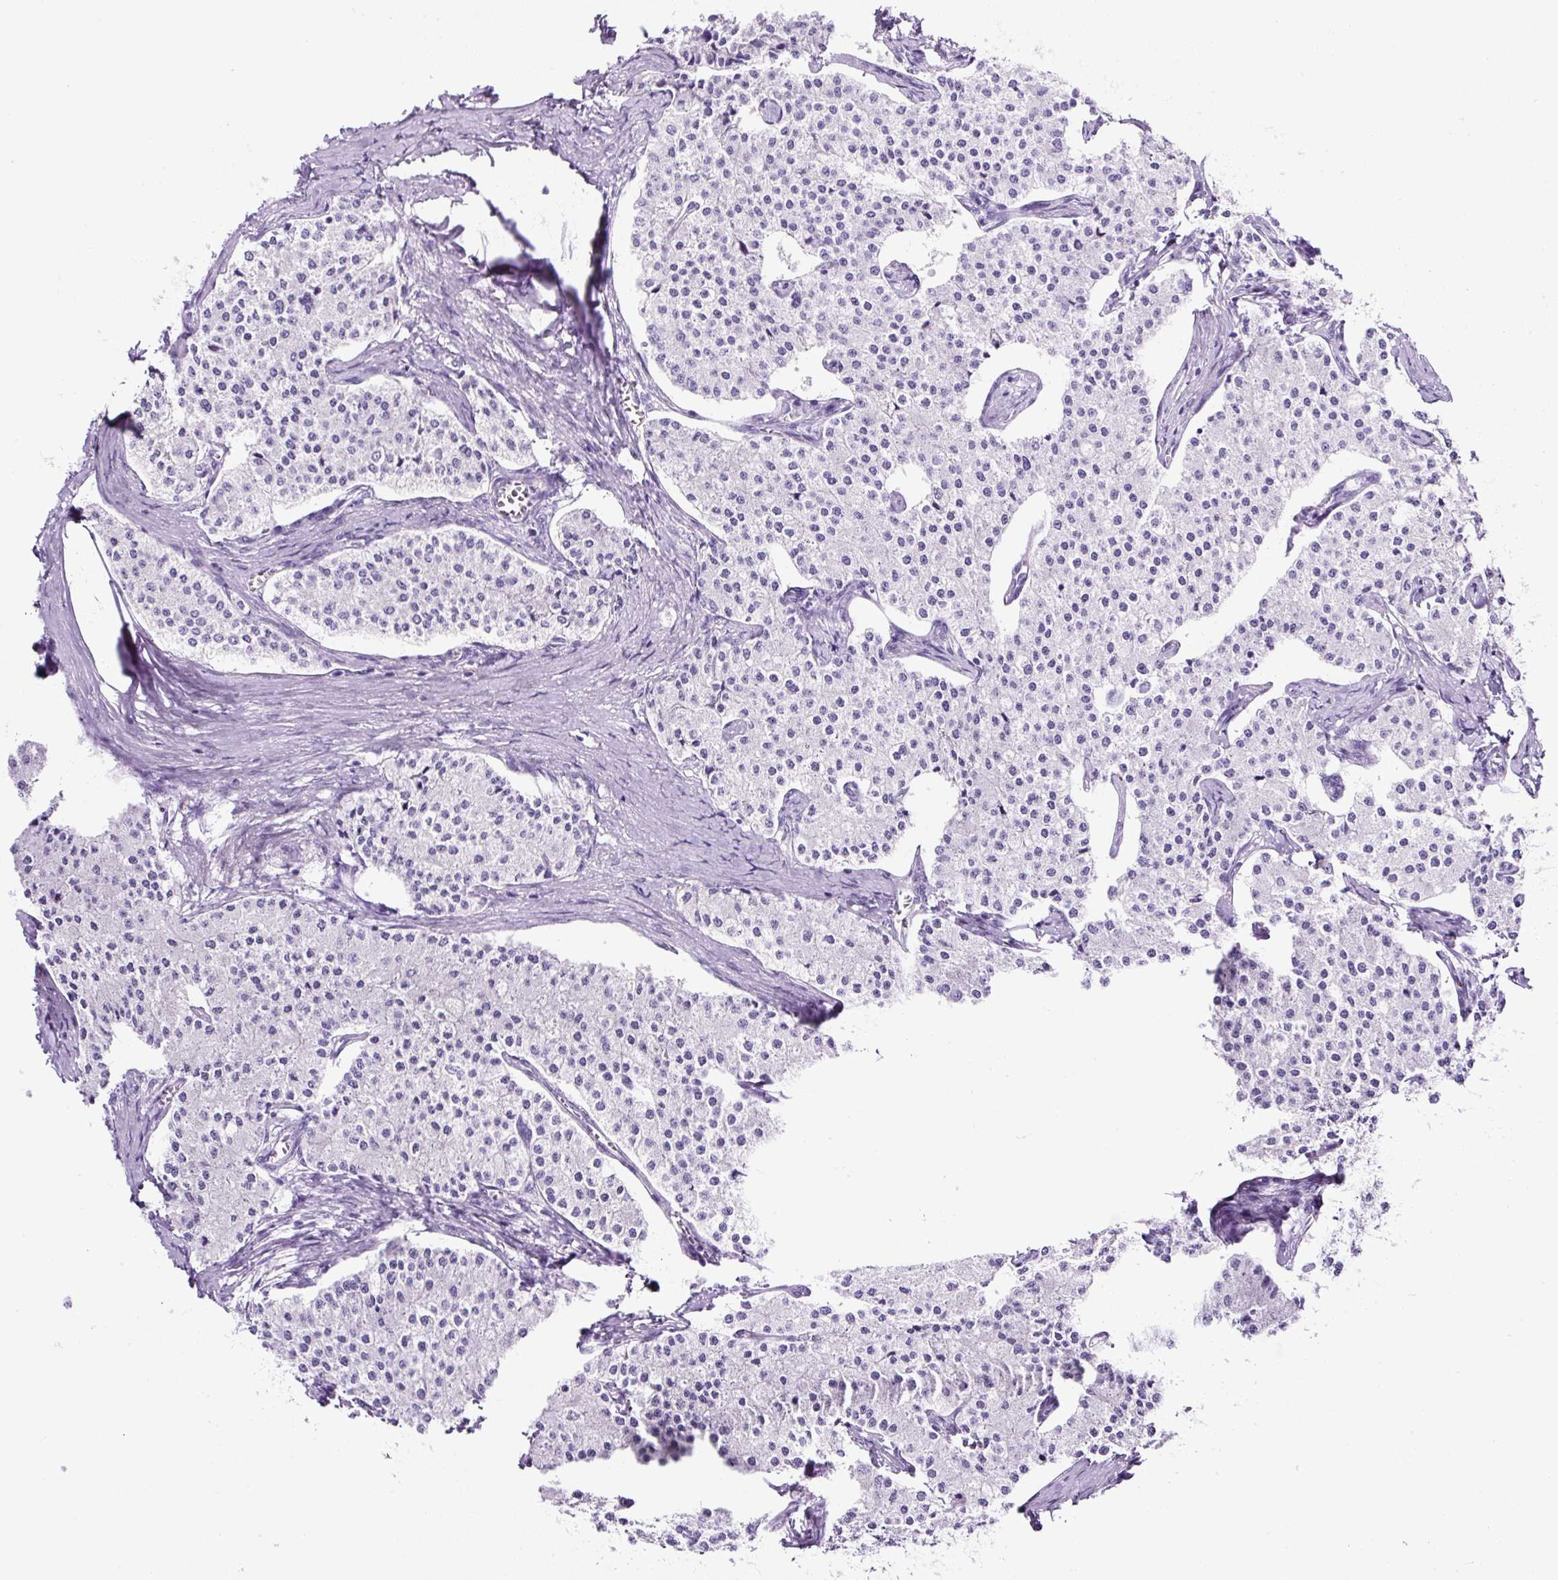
{"staining": {"intensity": "negative", "quantity": "none", "location": "none"}, "tissue": "carcinoid", "cell_type": "Tumor cells", "image_type": "cancer", "snomed": [{"axis": "morphology", "description": "Carcinoid, malignant, NOS"}, {"axis": "topography", "description": "Colon"}], "caption": "Immunohistochemistry image of human carcinoid (malignant) stained for a protein (brown), which reveals no staining in tumor cells.", "gene": "TMEM200B", "patient": {"sex": "female", "age": 52}}